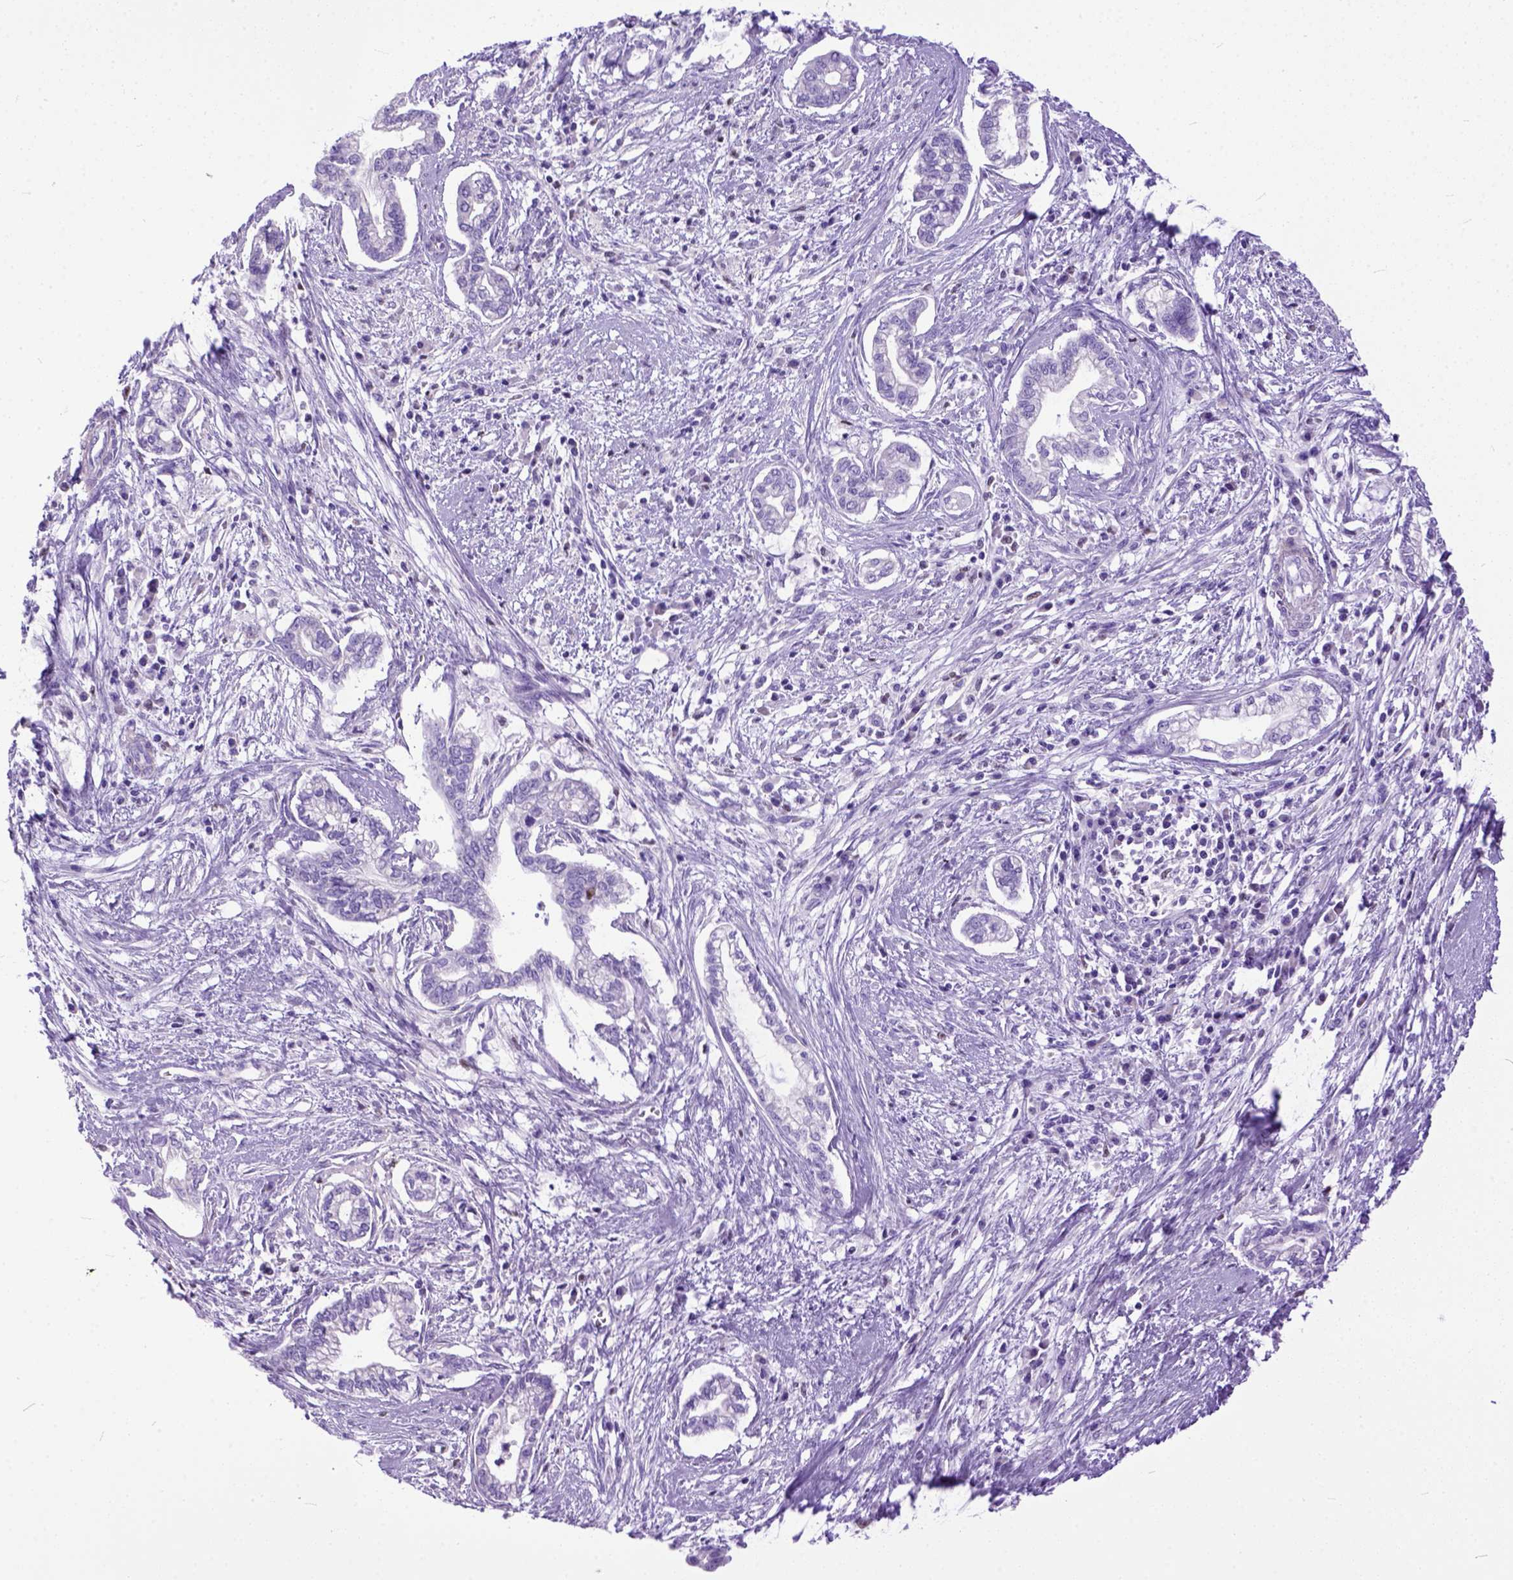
{"staining": {"intensity": "negative", "quantity": "none", "location": "none"}, "tissue": "cervical cancer", "cell_type": "Tumor cells", "image_type": "cancer", "snomed": [{"axis": "morphology", "description": "Adenocarcinoma, NOS"}, {"axis": "topography", "description": "Cervix"}], "caption": "DAB (3,3'-diaminobenzidine) immunohistochemical staining of cervical cancer (adenocarcinoma) reveals no significant positivity in tumor cells.", "gene": "CRB1", "patient": {"sex": "female", "age": 62}}